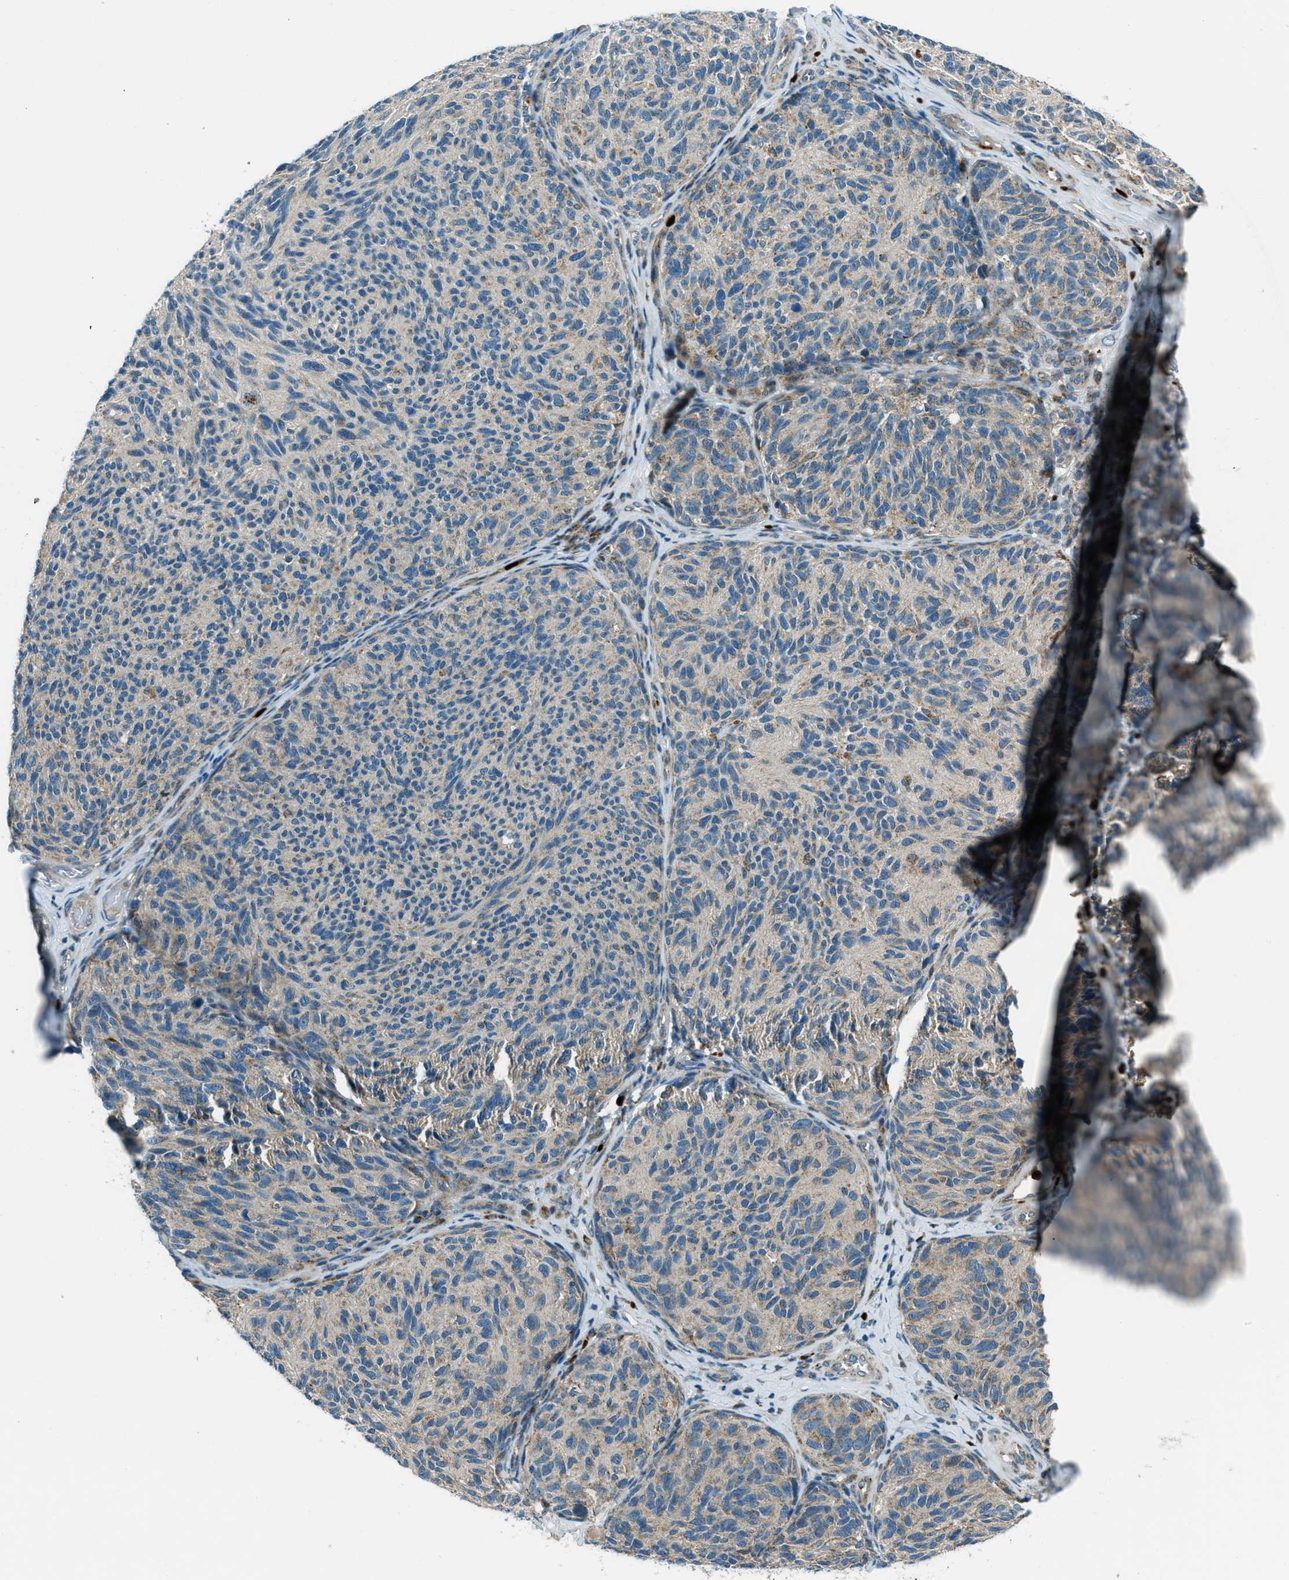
{"staining": {"intensity": "moderate", "quantity": "<25%", "location": "cytoplasmic/membranous"}, "tissue": "melanoma", "cell_type": "Tumor cells", "image_type": "cancer", "snomed": [{"axis": "morphology", "description": "Malignant melanoma, NOS"}, {"axis": "topography", "description": "Skin"}], "caption": "Protein expression analysis of malignant melanoma exhibits moderate cytoplasmic/membranous positivity in approximately <25% of tumor cells.", "gene": "FAR1", "patient": {"sex": "female", "age": 73}}